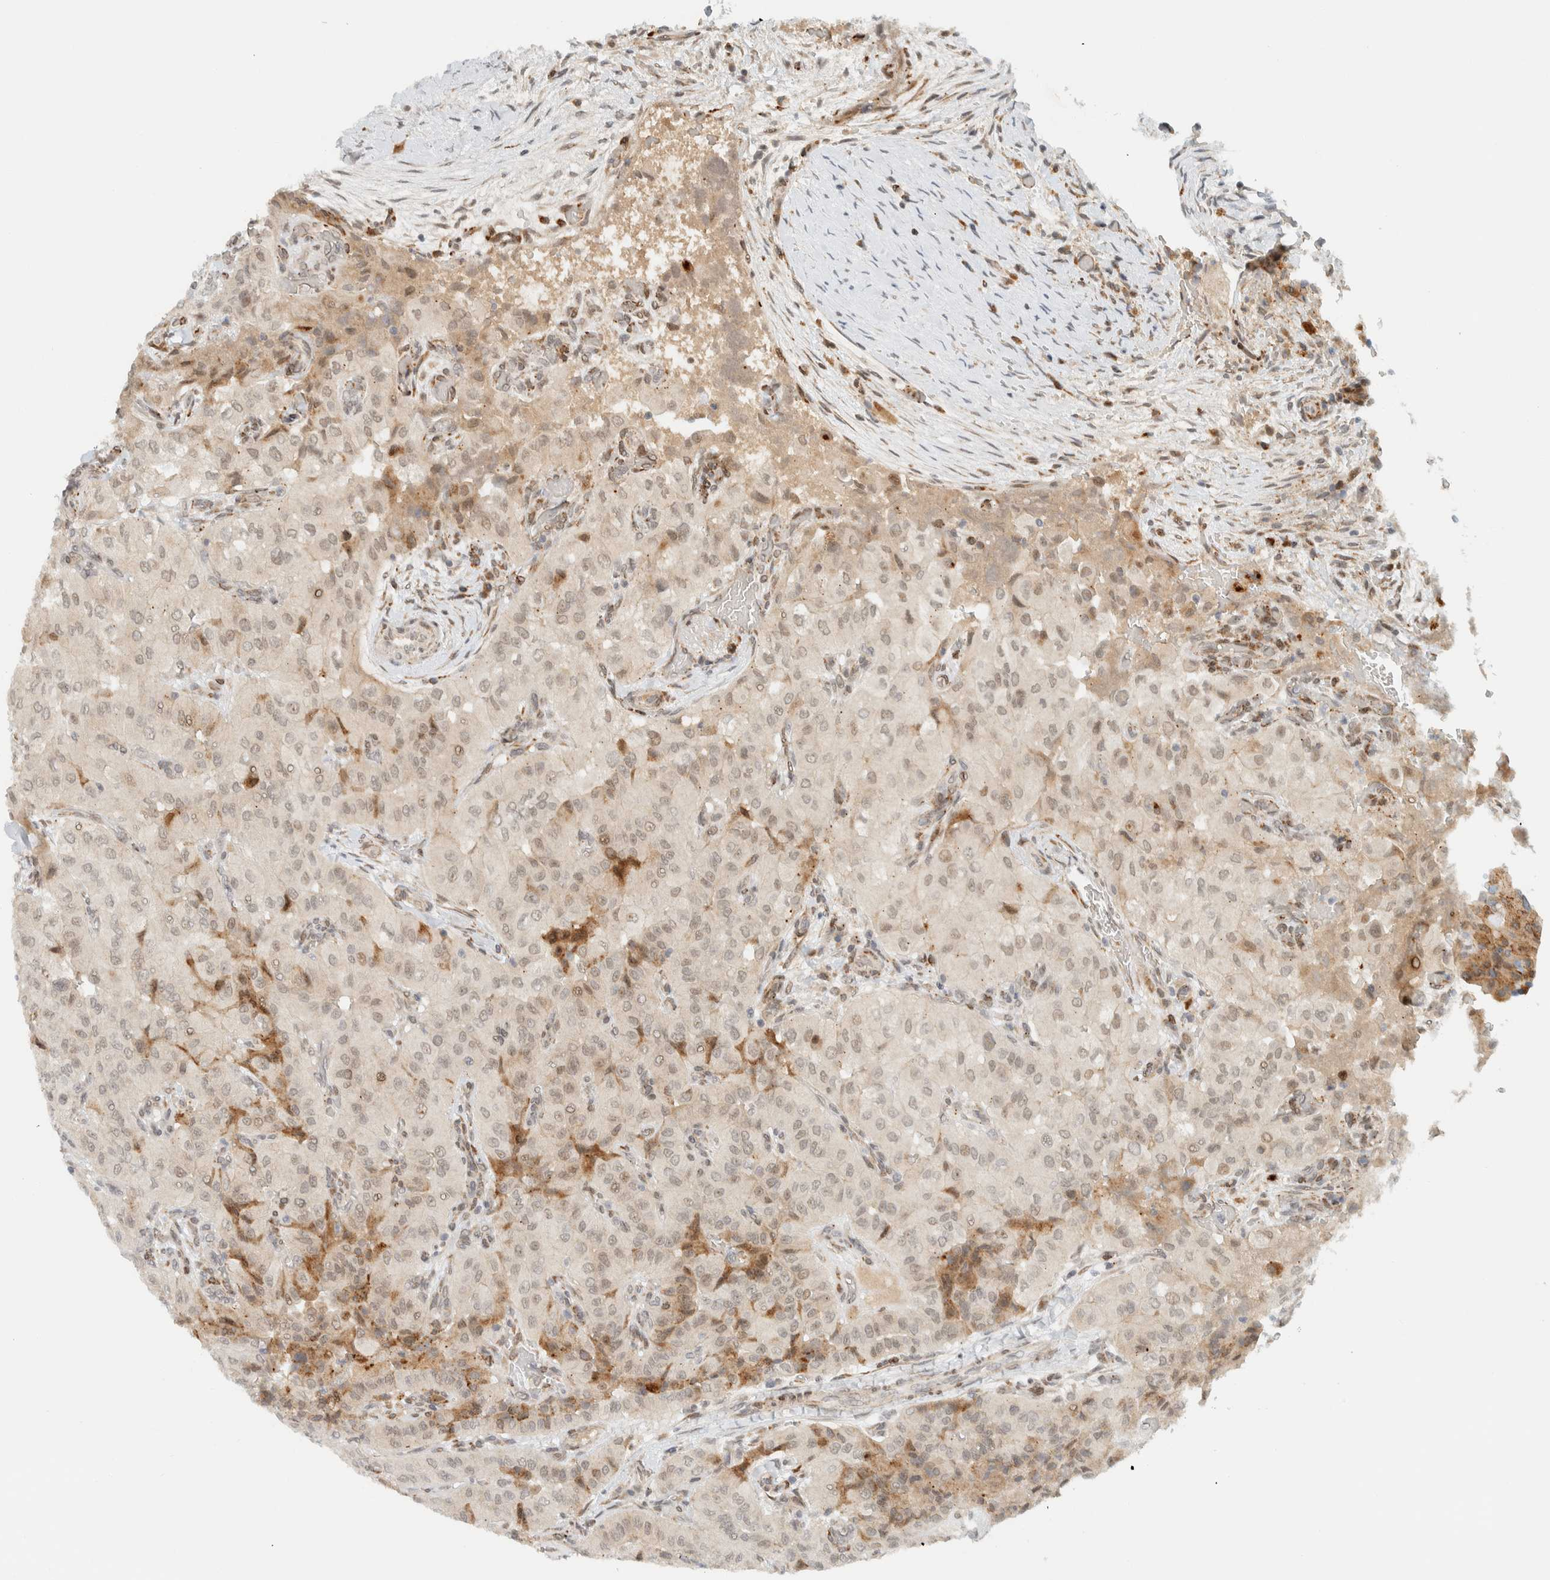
{"staining": {"intensity": "weak", "quantity": "<25%", "location": "cytoplasmic/membranous"}, "tissue": "thyroid cancer", "cell_type": "Tumor cells", "image_type": "cancer", "snomed": [{"axis": "morphology", "description": "Papillary adenocarcinoma, NOS"}, {"axis": "topography", "description": "Thyroid gland"}], "caption": "The immunohistochemistry micrograph has no significant staining in tumor cells of papillary adenocarcinoma (thyroid) tissue.", "gene": "ITPRID1", "patient": {"sex": "female", "age": 59}}